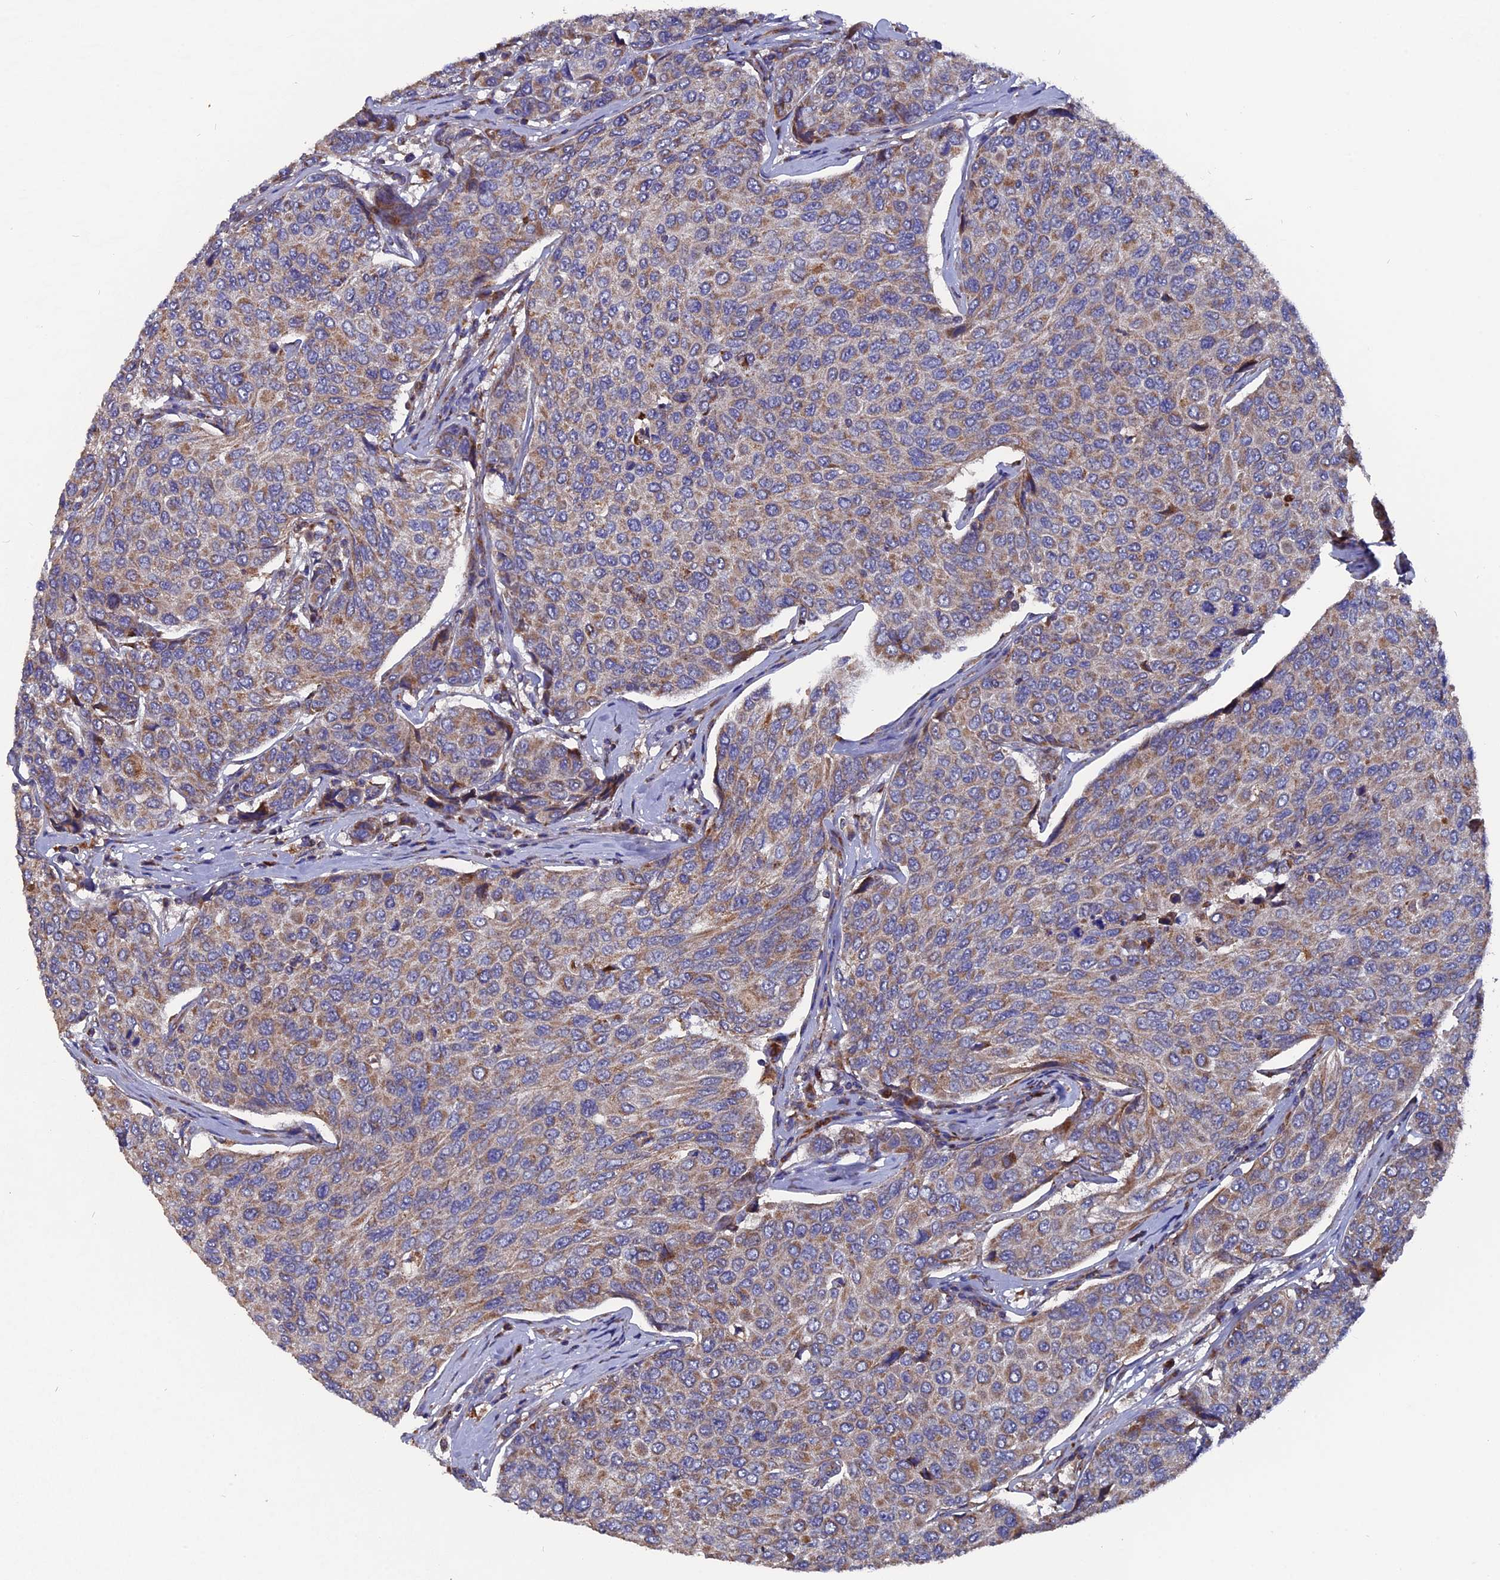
{"staining": {"intensity": "weak", "quantity": ">75%", "location": "cytoplasmic/membranous"}, "tissue": "breast cancer", "cell_type": "Tumor cells", "image_type": "cancer", "snomed": [{"axis": "morphology", "description": "Duct carcinoma"}, {"axis": "topography", "description": "Breast"}], "caption": "Immunohistochemistry (IHC) of human invasive ductal carcinoma (breast) exhibits low levels of weak cytoplasmic/membranous positivity in about >75% of tumor cells. (DAB (3,3'-diaminobenzidine) = brown stain, brightfield microscopy at high magnification).", "gene": "TGFA", "patient": {"sex": "female", "age": 55}}